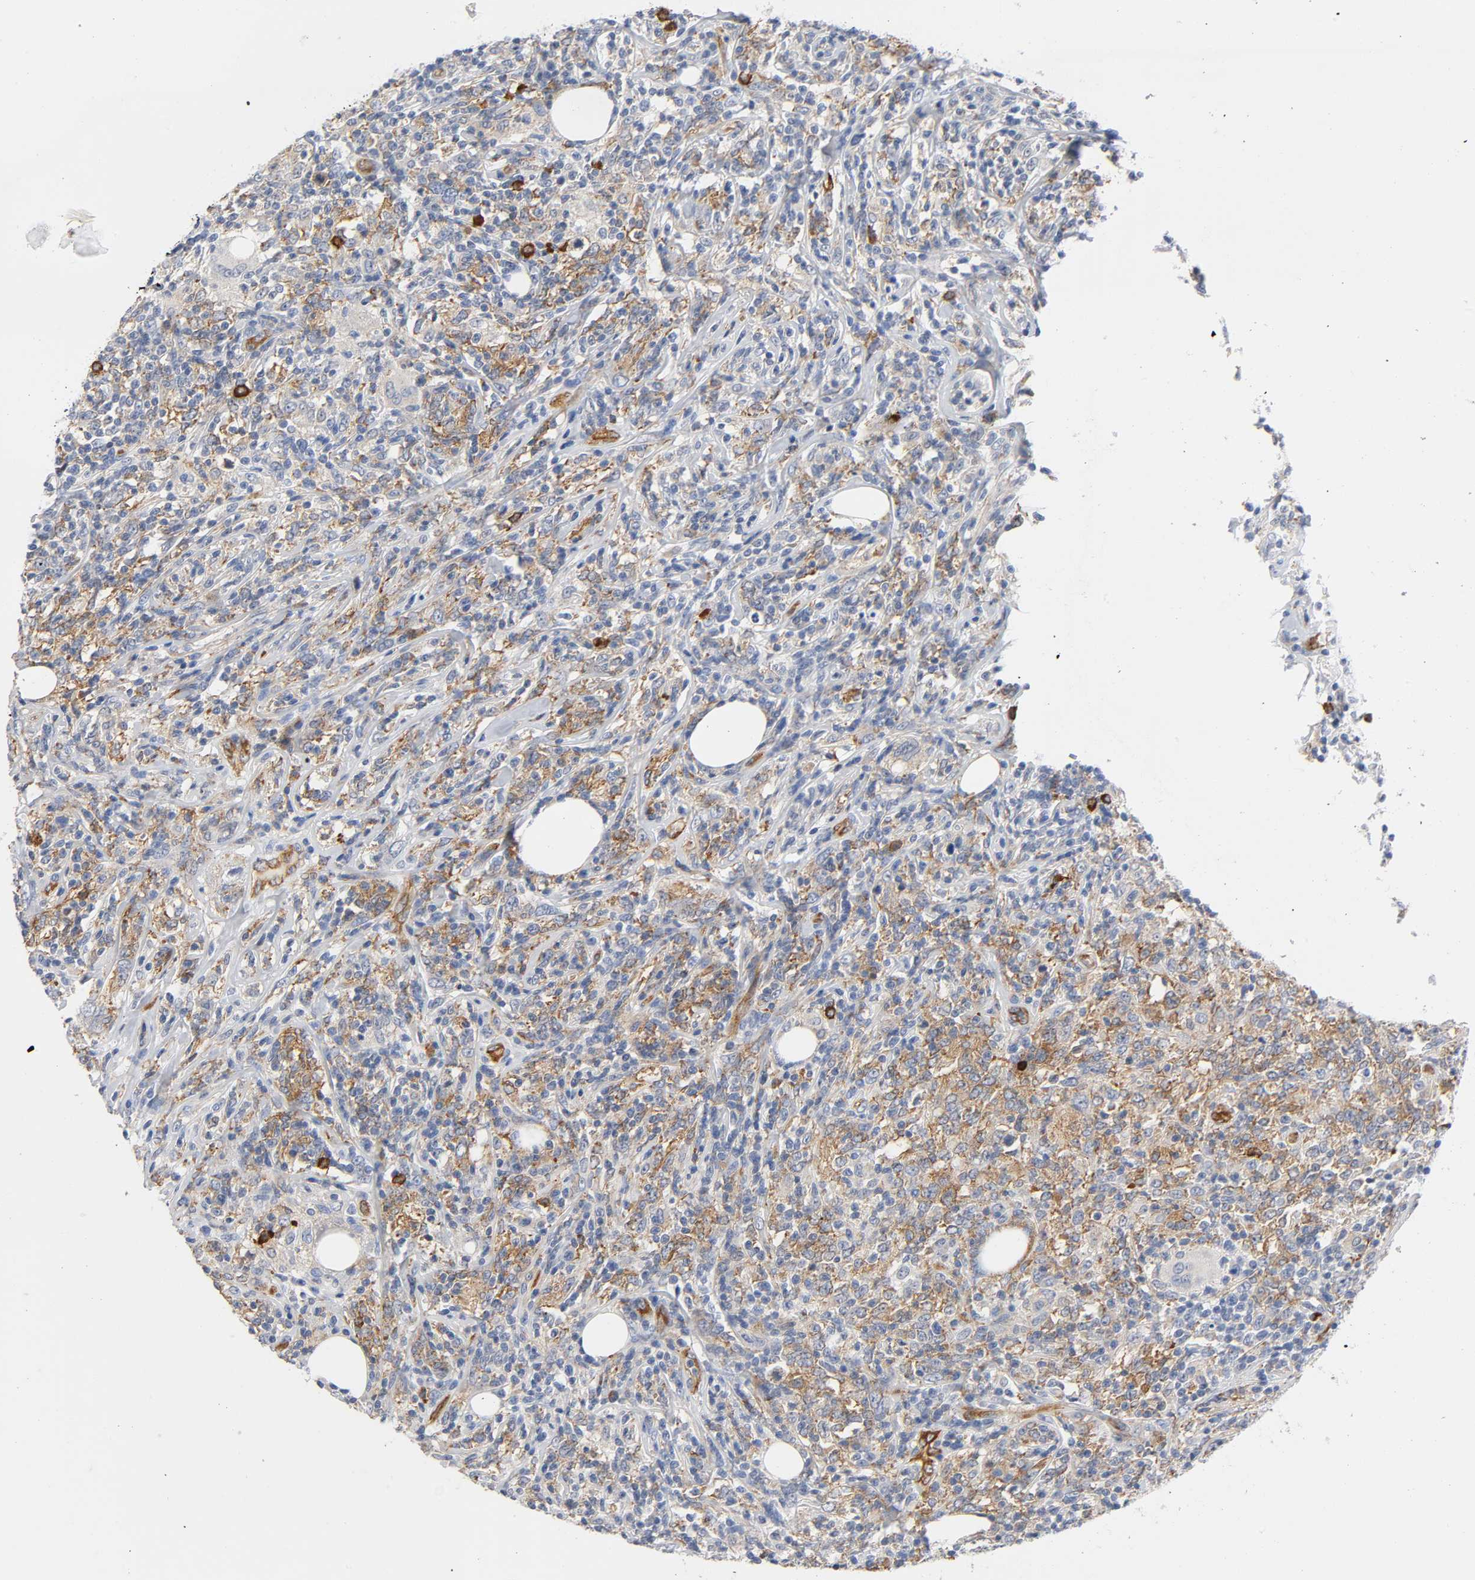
{"staining": {"intensity": "weak", "quantity": ">75%", "location": "cytoplasmic/membranous"}, "tissue": "lymphoma", "cell_type": "Tumor cells", "image_type": "cancer", "snomed": [{"axis": "morphology", "description": "Malignant lymphoma, non-Hodgkin's type, High grade"}, {"axis": "topography", "description": "Lymph node"}], "caption": "Protein expression analysis of human high-grade malignant lymphoma, non-Hodgkin's type reveals weak cytoplasmic/membranous expression in about >75% of tumor cells. (Brightfield microscopy of DAB IHC at high magnification).", "gene": "CD2AP", "patient": {"sex": "female", "age": 84}}